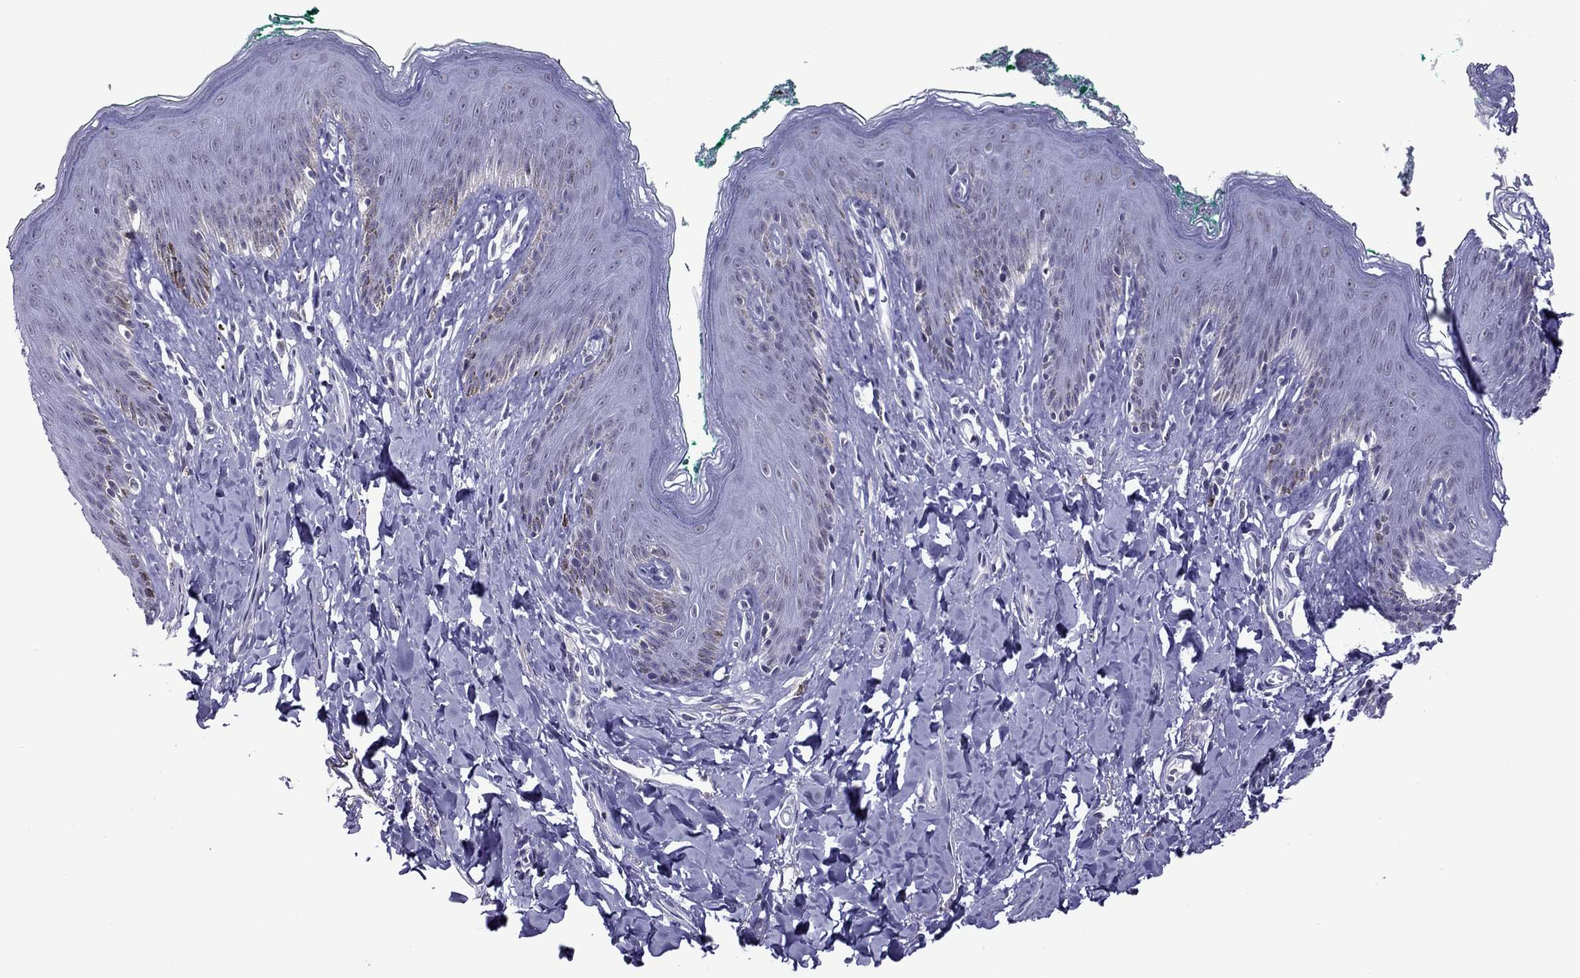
{"staining": {"intensity": "negative", "quantity": "none", "location": "none"}, "tissue": "skin", "cell_type": "Epidermal cells", "image_type": "normal", "snomed": [{"axis": "morphology", "description": "Normal tissue, NOS"}, {"axis": "topography", "description": "Vulva"}], "caption": "Immunohistochemistry (IHC) photomicrograph of normal skin: human skin stained with DAB shows no significant protein staining in epidermal cells. (DAB (3,3'-diaminobenzidine) immunohistochemistry, high magnification).", "gene": "ZNF646", "patient": {"sex": "female", "age": 66}}